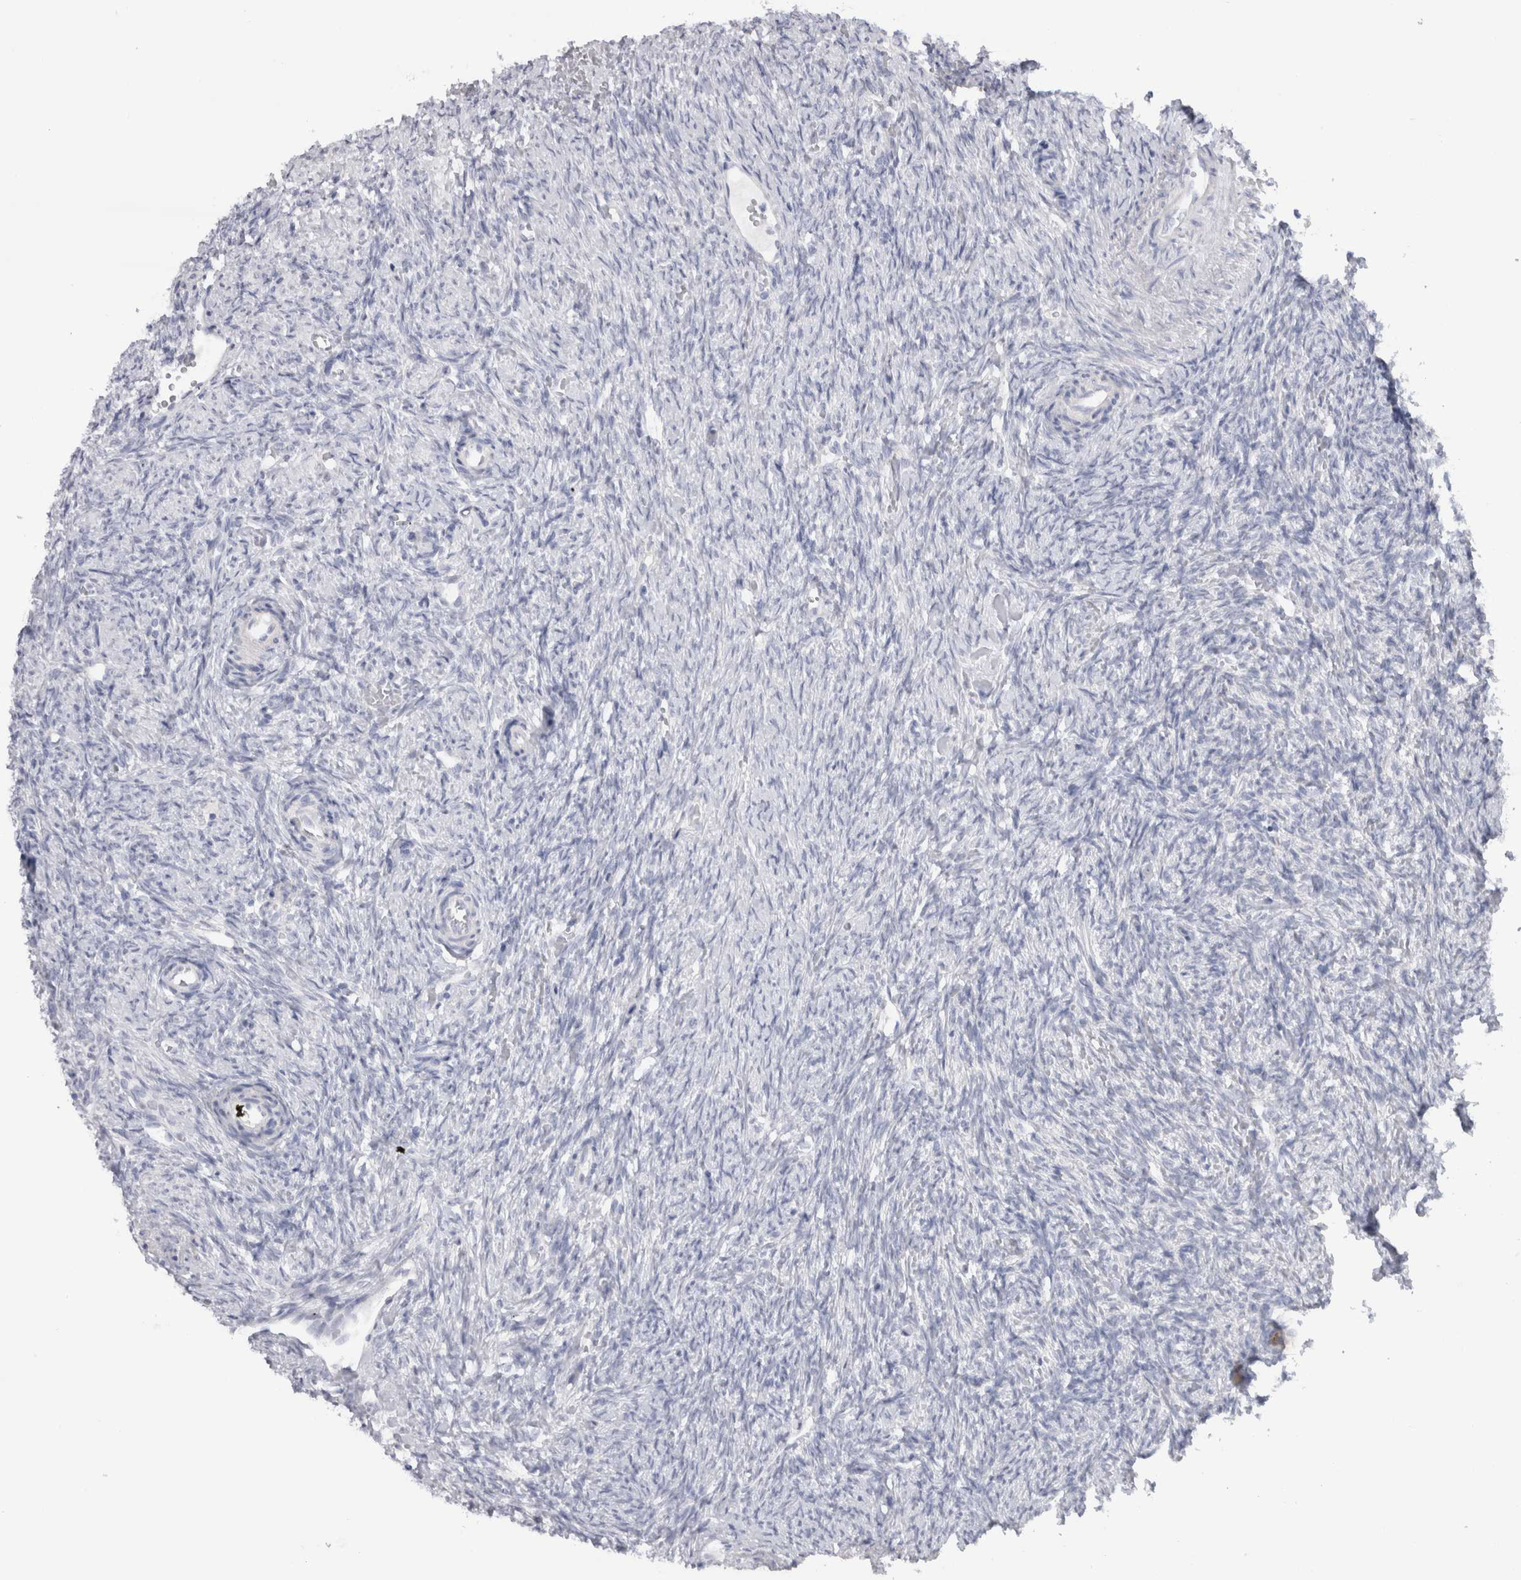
{"staining": {"intensity": "weak", "quantity": ">75%", "location": "cytoplasmic/membranous"}, "tissue": "ovary", "cell_type": "Follicle cells", "image_type": "normal", "snomed": [{"axis": "morphology", "description": "Normal tissue, NOS"}, {"axis": "topography", "description": "Ovary"}], "caption": "Immunohistochemistry micrograph of benign human ovary stained for a protein (brown), which demonstrates low levels of weak cytoplasmic/membranous positivity in about >75% of follicle cells.", "gene": "CDH17", "patient": {"sex": "female", "age": 41}}